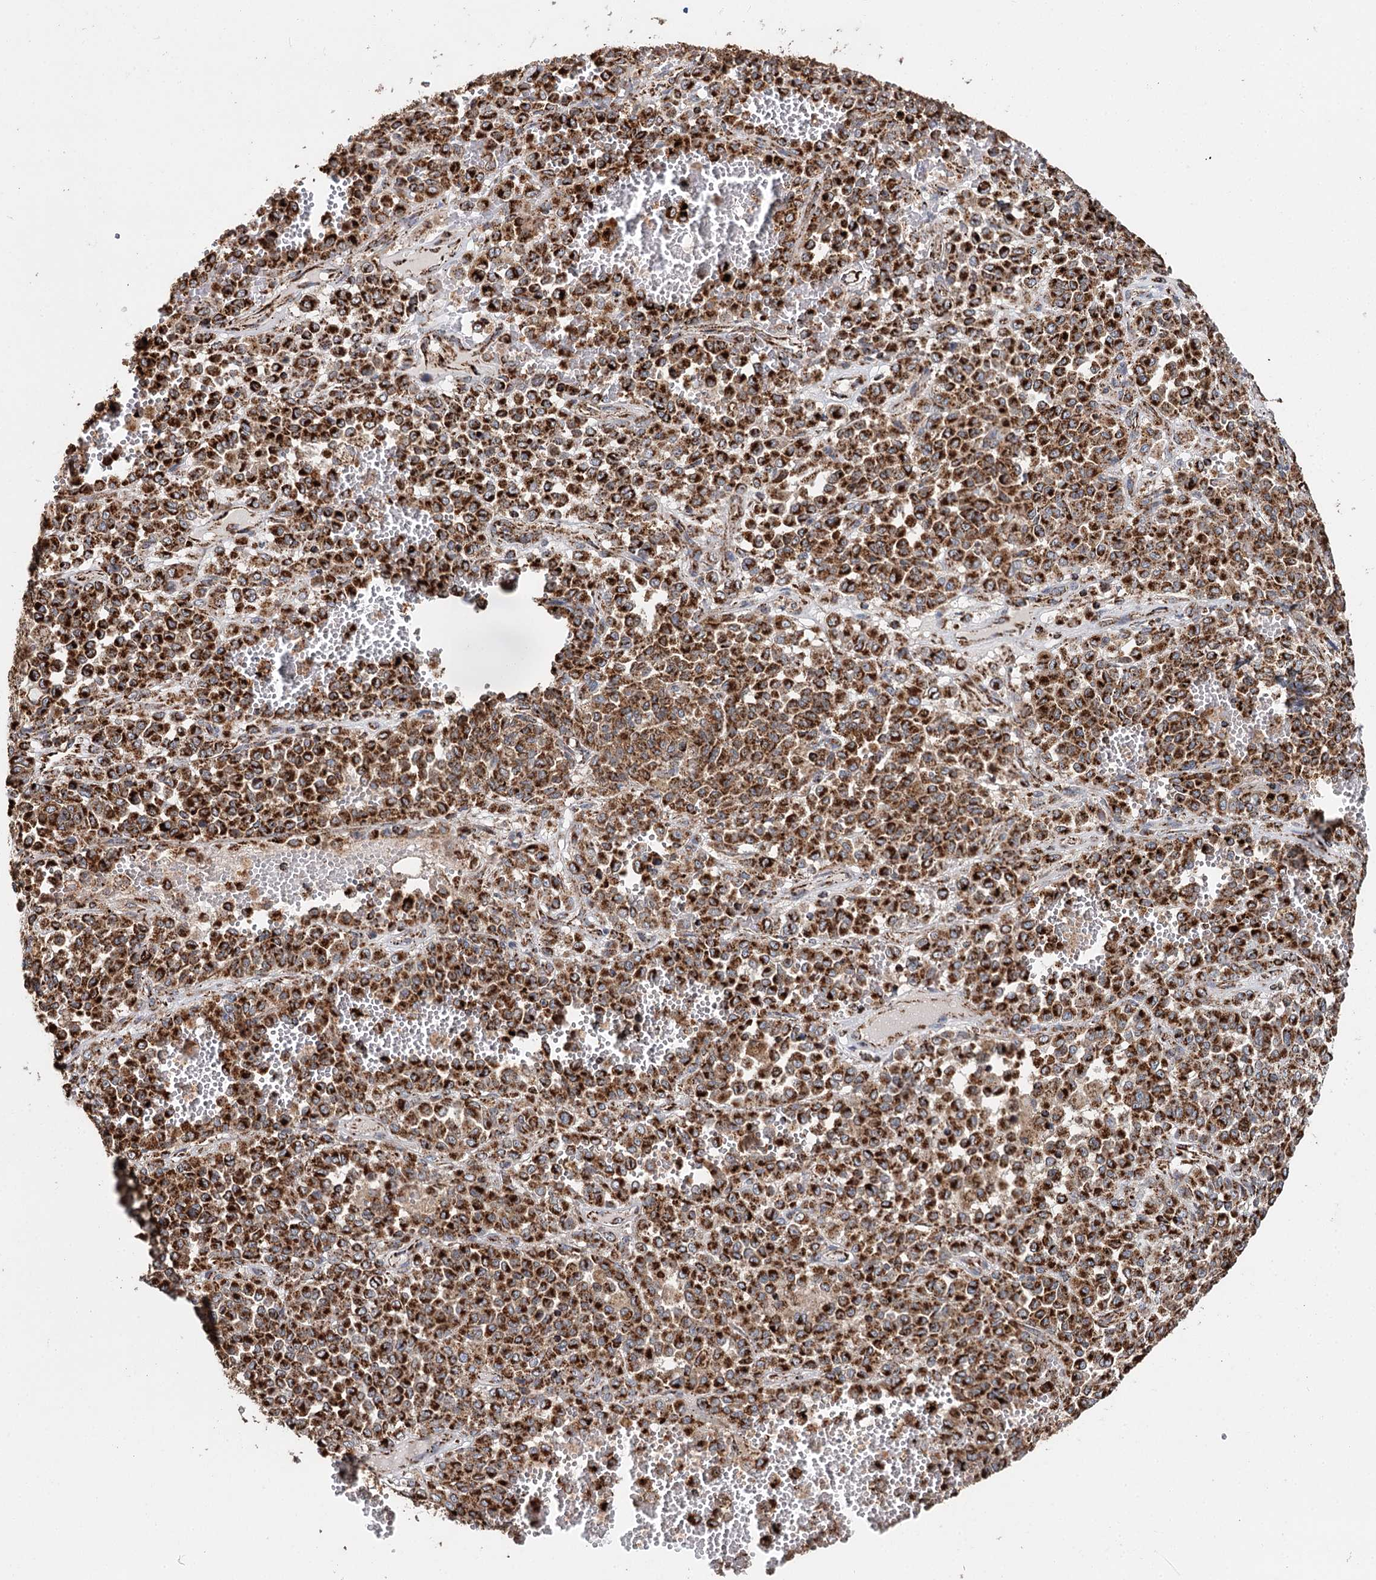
{"staining": {"intensity": "strong", "quantity": ">75%", "location": "cytoplasmic/membranous"}, "tissue": "melanoma", "cell_type": "Tumor cells", "image_type": "cancer", "snomed": [{"axis": "morphology", "description": "Malignant melanoma, Metastatic site"}, {"axis": "topography", "description": "Pancreas"}], "caption": "Immunohistochemical staining of melanoma shows high levels of strong cytoplasmic/membranous protein staining in approximately >75% of tumor cells.", "gene": "APH1A", "patient": {"sex": "female", "age": 30}}